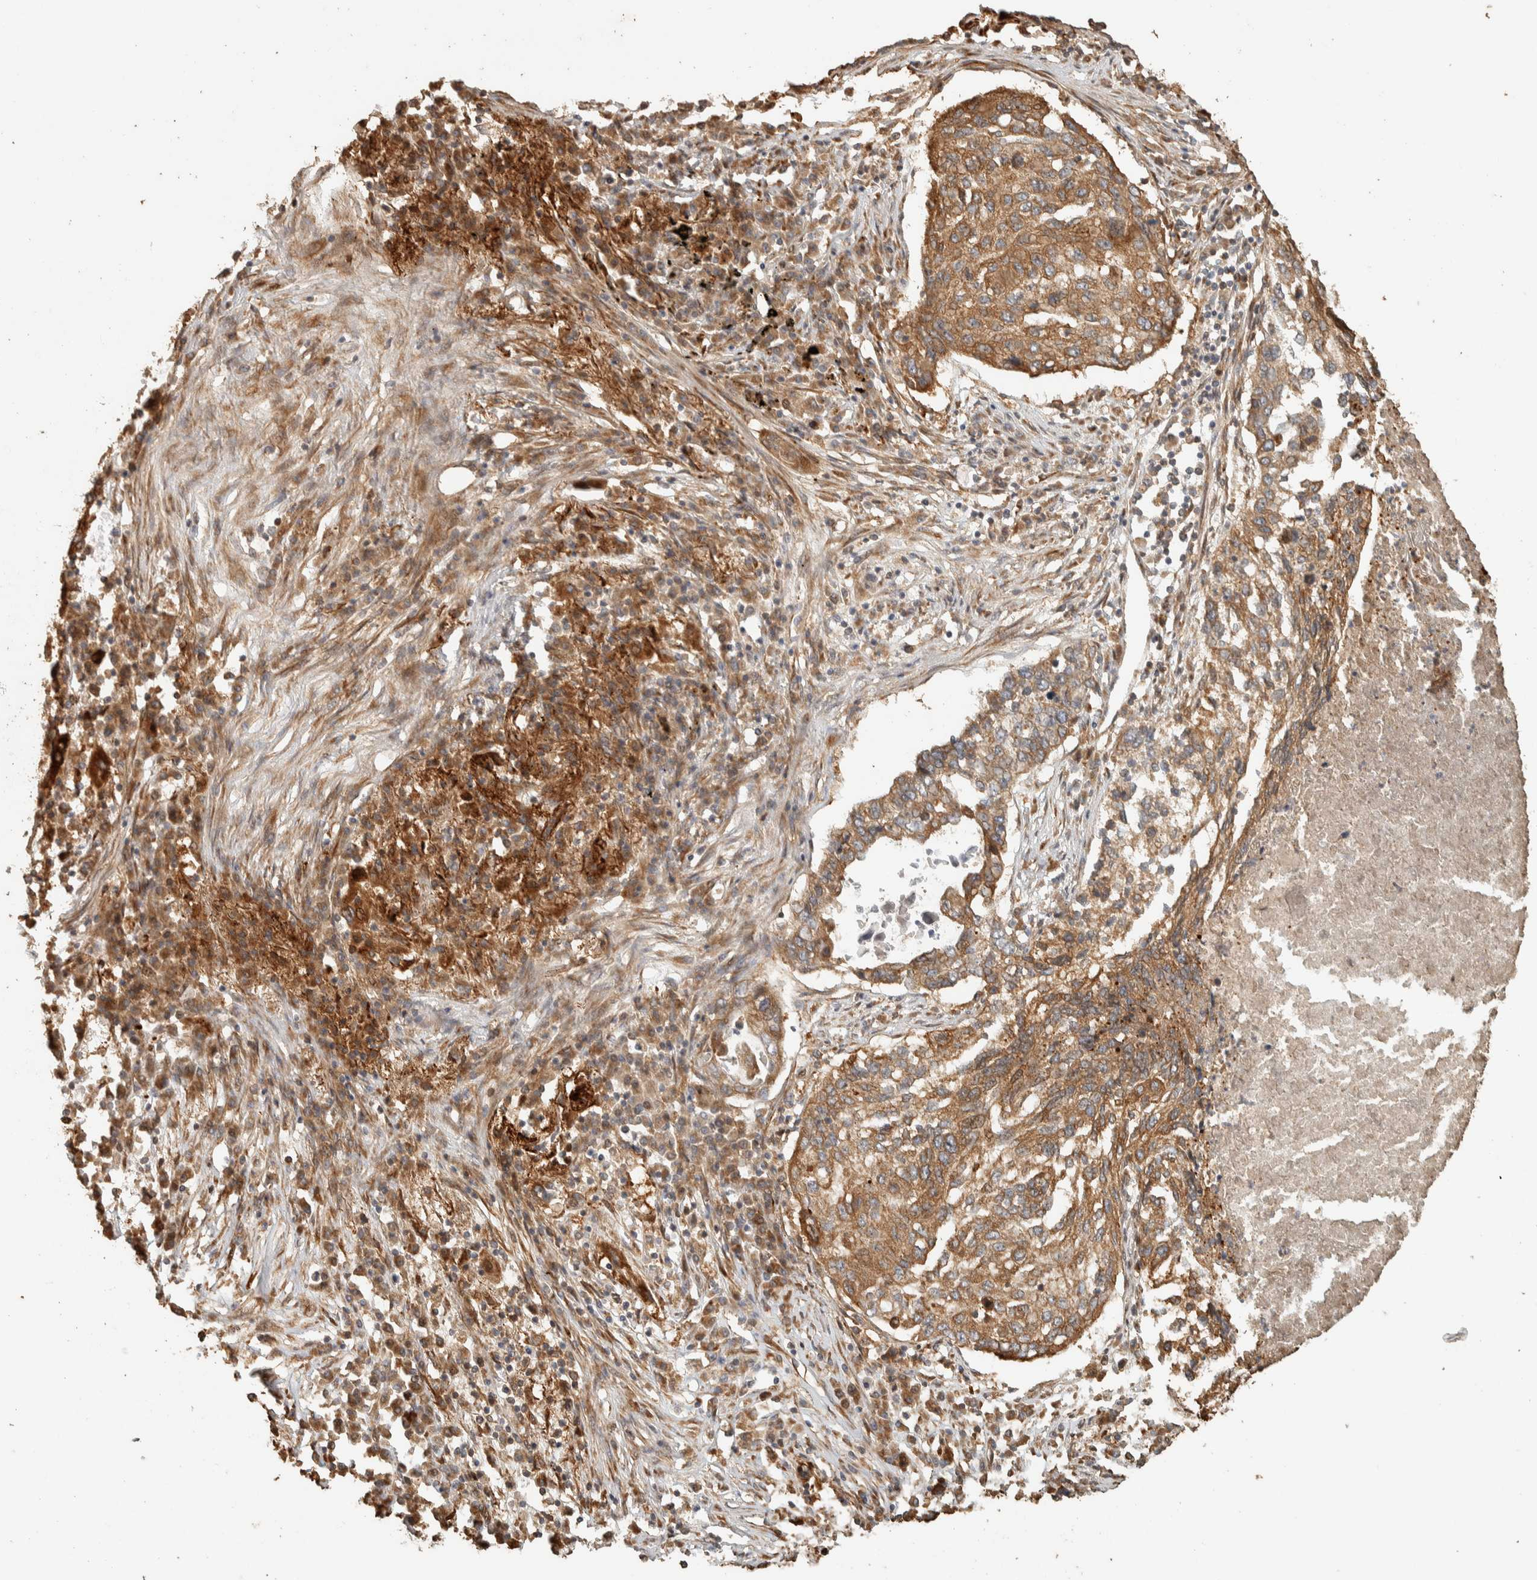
{"staining": {"intensity": "moderate", "quantity": ">75%", "location": "cytoplasmic/membranous"}, "tissue": "lung cancer", "cell_type": "Tumor cells", "image_type": "cancer", "snomed": [{"axis": "morphology", "description": "Squamous cell carcinoma, NOS"}, {"axis": "topography", "description": "Lung"}], "caption": "Immunohistochemical staining of lung squamous cell carcinoma exhibits medium levels of moderate cytoplasmic/membranous positivity in approximately >75% of tumor cells. The staining was performed using DAB (3,3'-diaminobenzidine) to visualize the protein expression in brown, while the nuclei were stained in blue with hematoxylin (Magnification: 20x).", "gene": "EXOC7", "patient": {"sex": "female", "age": 63}}